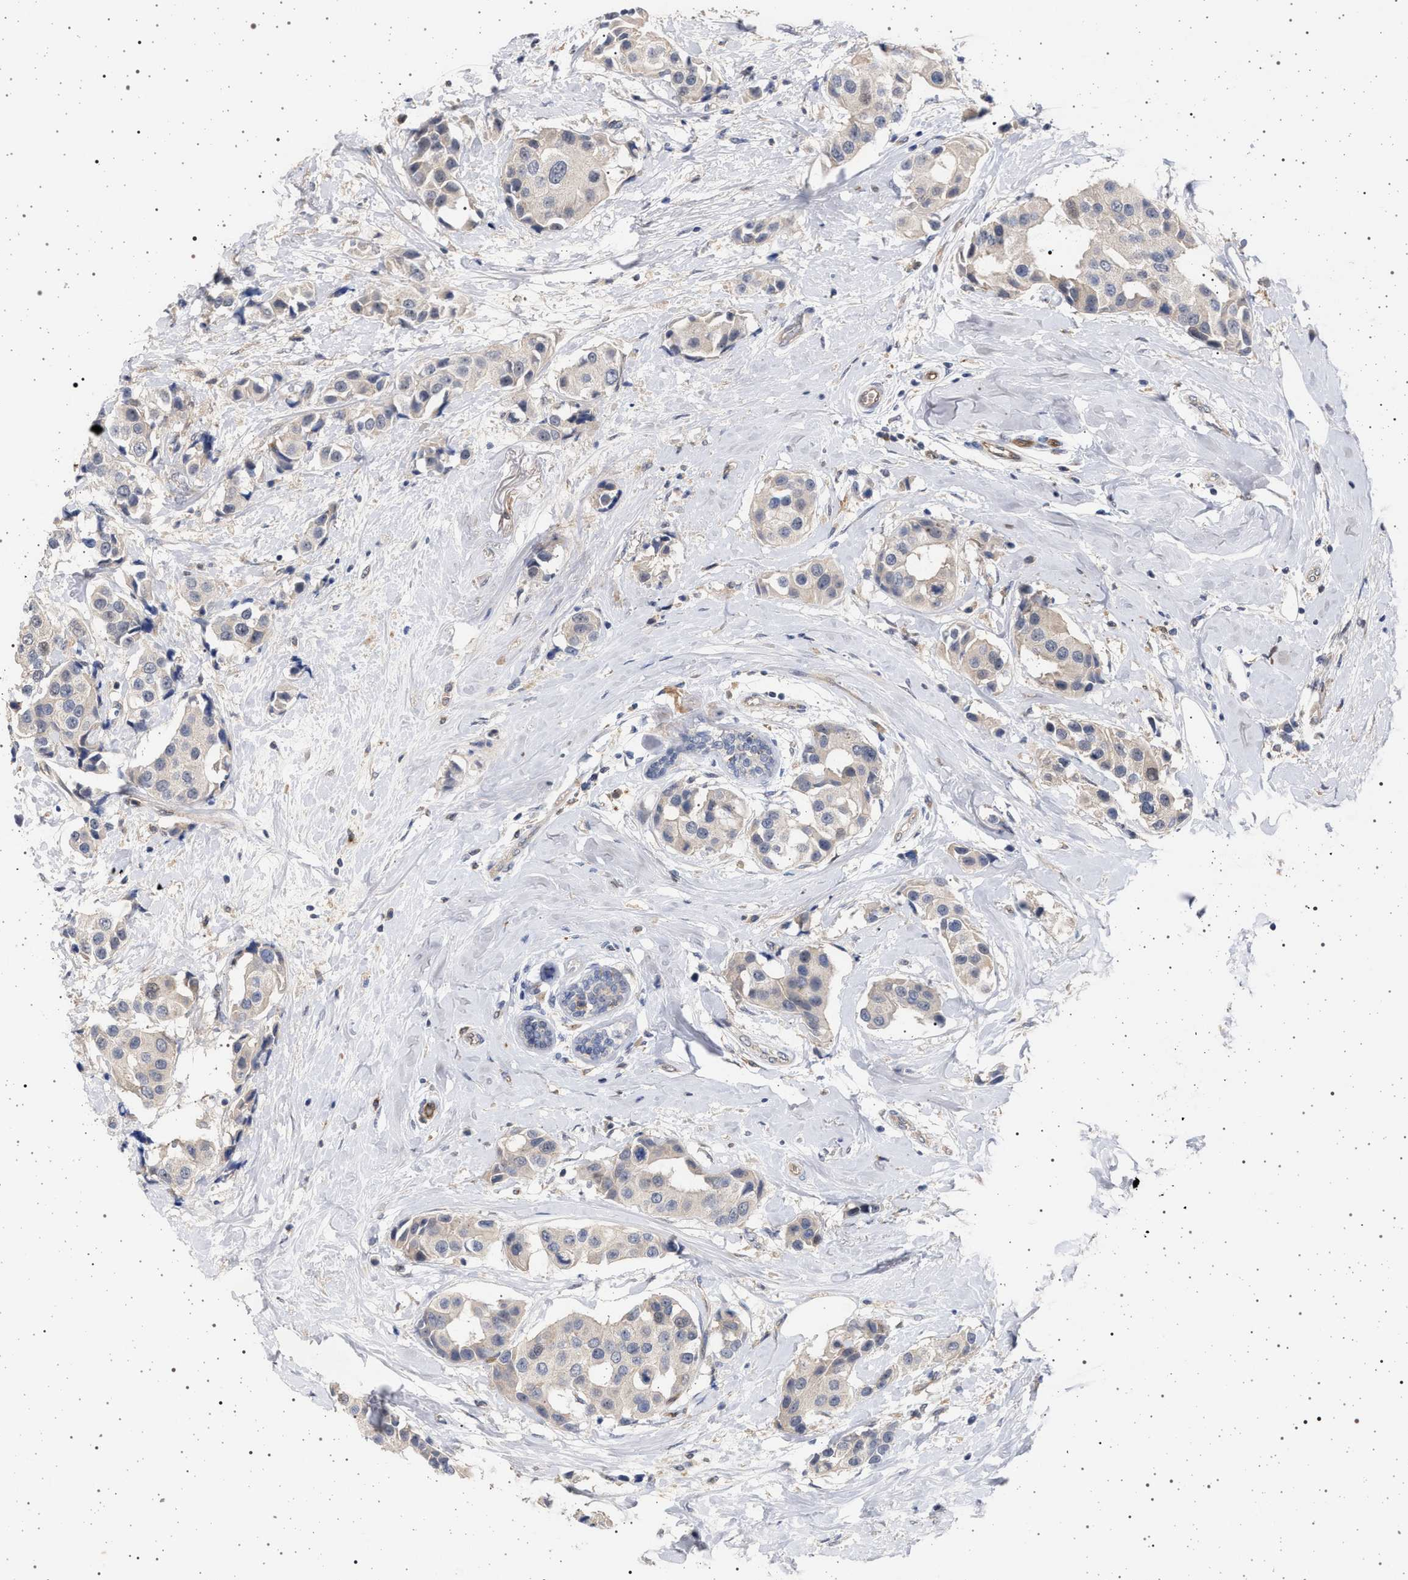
{"staining": {"intensity": "negative", "quantity": "none", "location": "none"}, "tissue": "breast cancer", "cell_type": "Tumor cells", "image_type": "cancer", "snomed": [{"axis": "morphology", "description": "Normal tissue, NOS"}, {"axis": "morphology", "description": "Duct carcinoma"}, {"axis": "topography", "description": "Breast"}], "caption": "Breast cancer was stained to show a protein in brown. There is no significant staining in tumor cells.", "gene": "RBM48", "patient": {"sex": "female", "age": 39}}